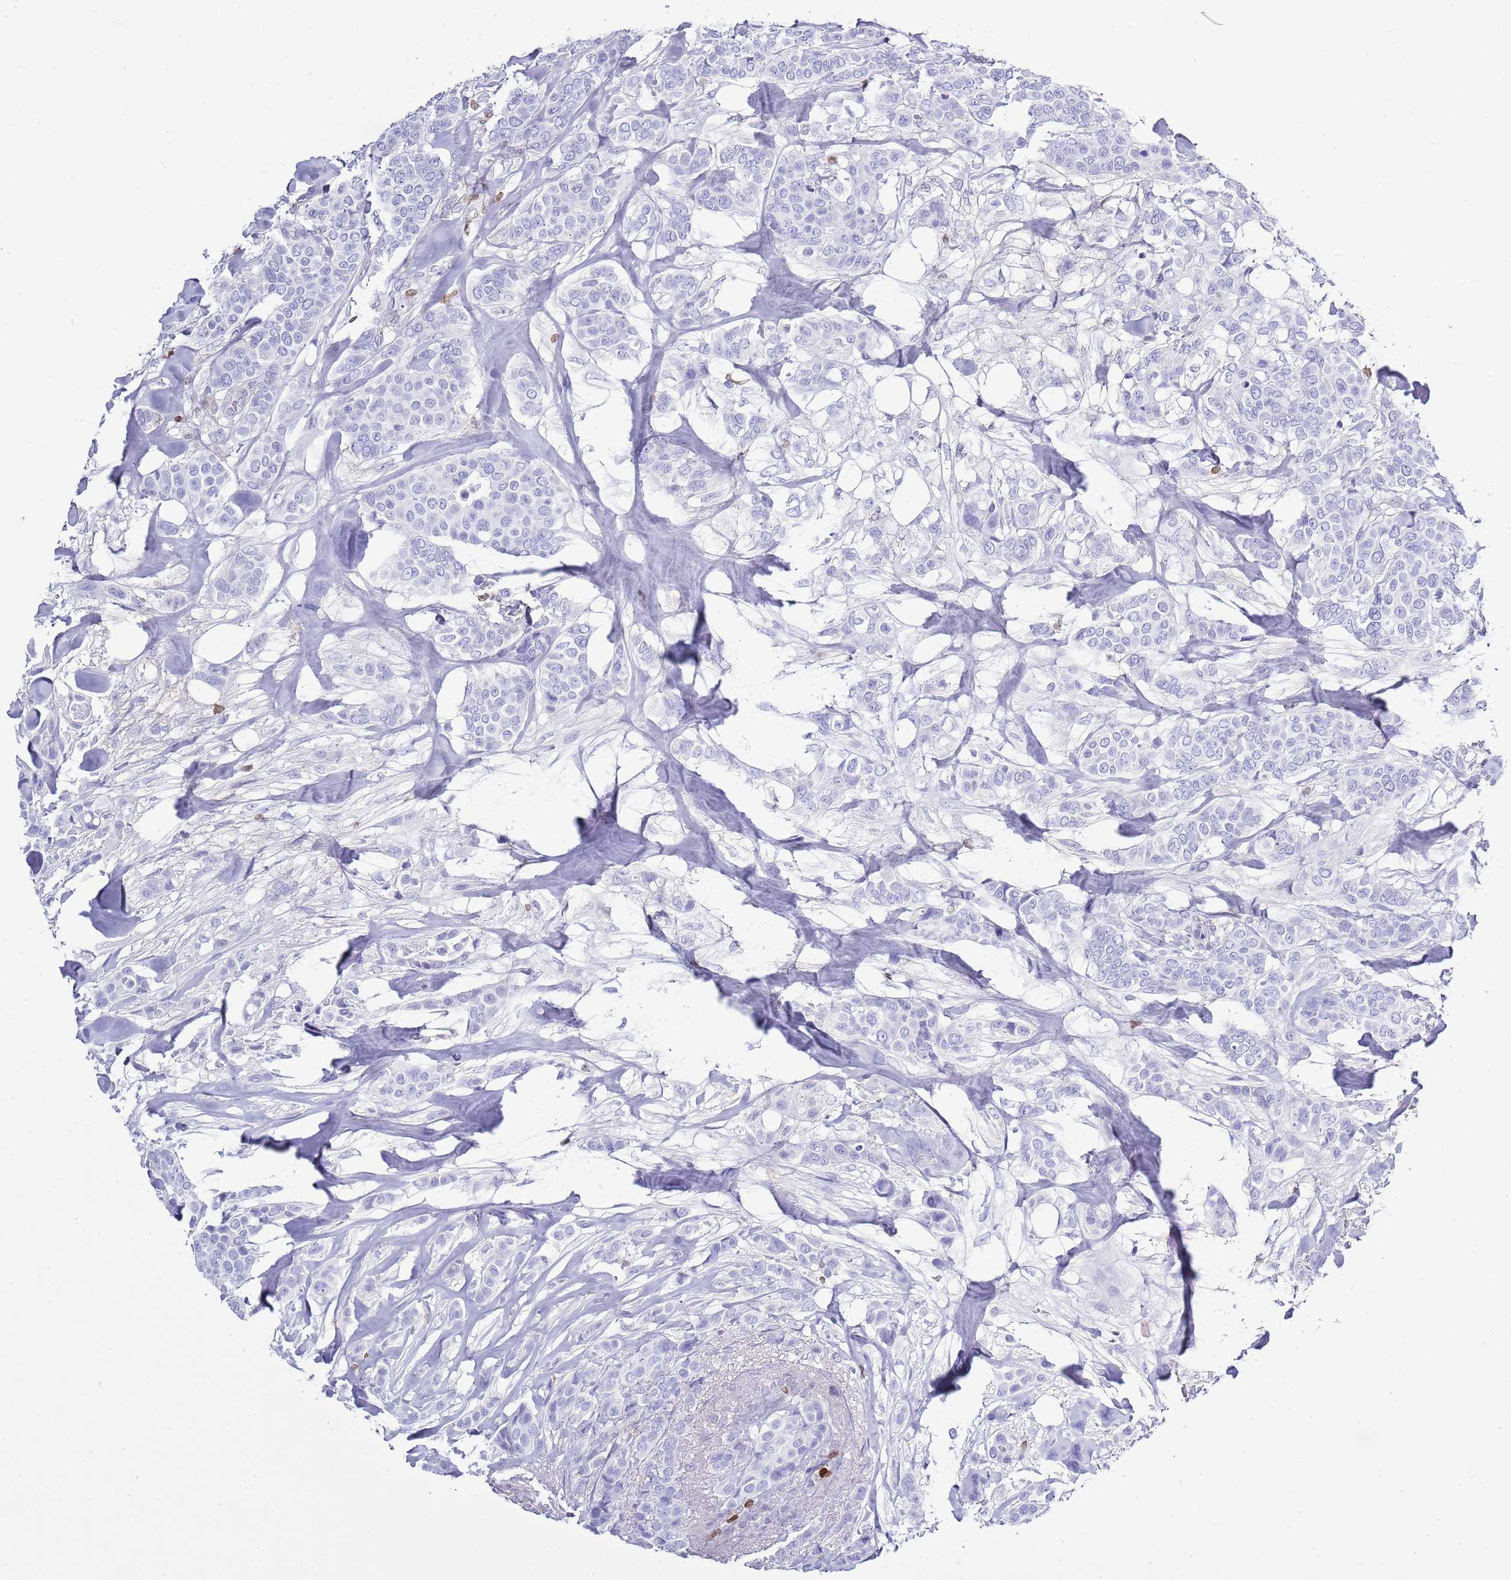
{"staining": {"intensity": "negative", "quantity": "none", "location": "none"}, "tissue": "breast cancer", "cell_type": "Tumor cells", "image_type": "cancer", "snomed": [{"axis": "morphology", "description": "Lobular carcinoma"}, {"axis": "topography", "description": "Breast"}], "caption": "A high-resolution photomicrograph shows IHC staining of breast cancer, which exhibits no significant expression in tumor cells.", "gene": "LBR", "patient": {"sex": "female", "age": 51}}